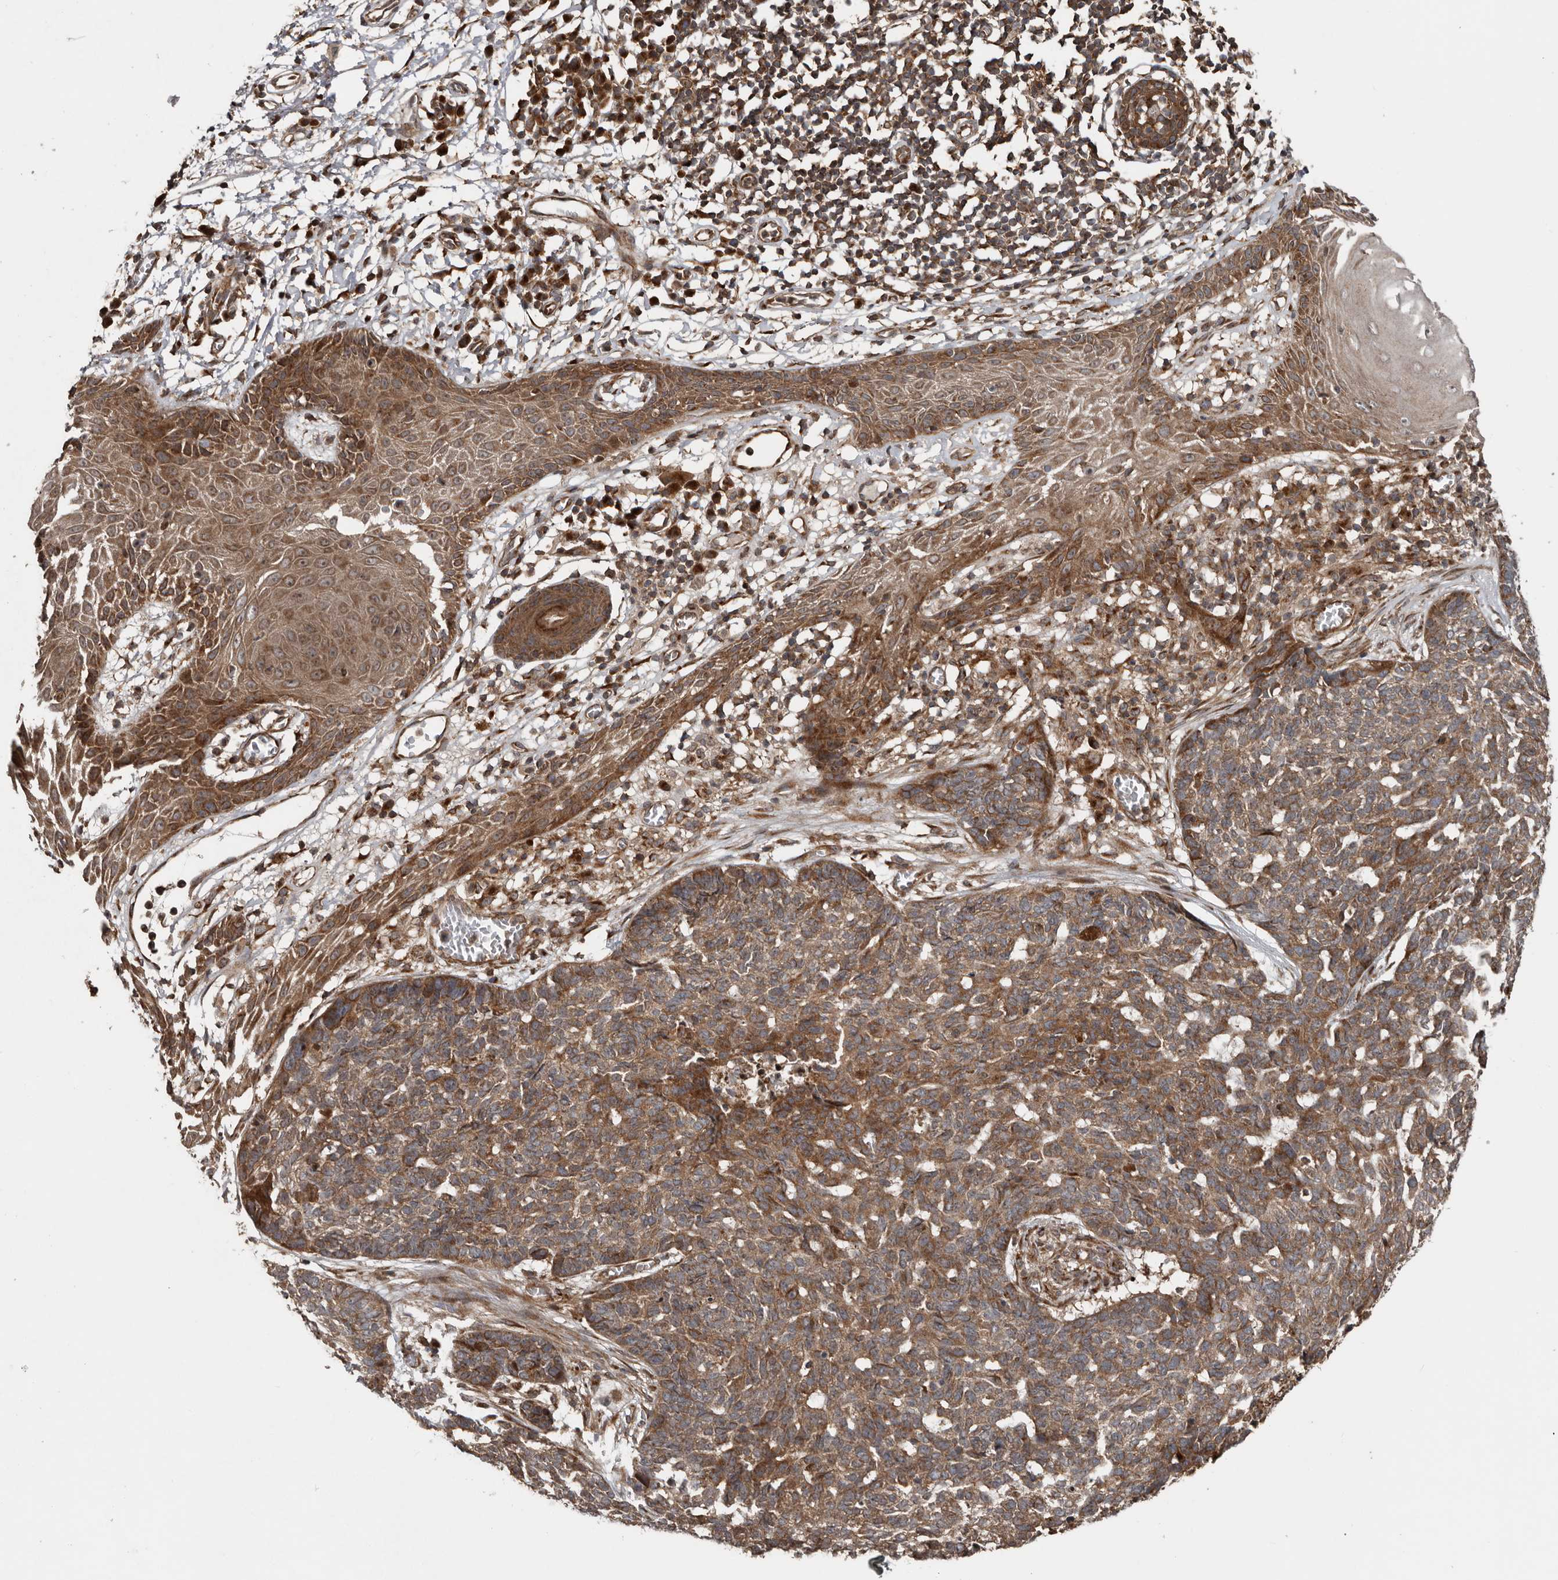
{"staining": {"intensity": "moderate", "quantity": ">75%", "location": "cytoplasmic/membranous"}, "tissue": "skin cancer", "cell_type": "Tumor cells", "image_type": "cancer", "snomed": [{"axis": "morphology", "description": "Basal cell carcinoma"}, {"axis": "topography", "description": "Skin"}], "caption": "Skin basal cell carcinoma stained for a protein (brown) exhibits moderate cytoplasmic/membranous positive staining in about >75% of tumor cells.", "gene": "CCDC190", "patient": {"sex": "male", "age": 85}}